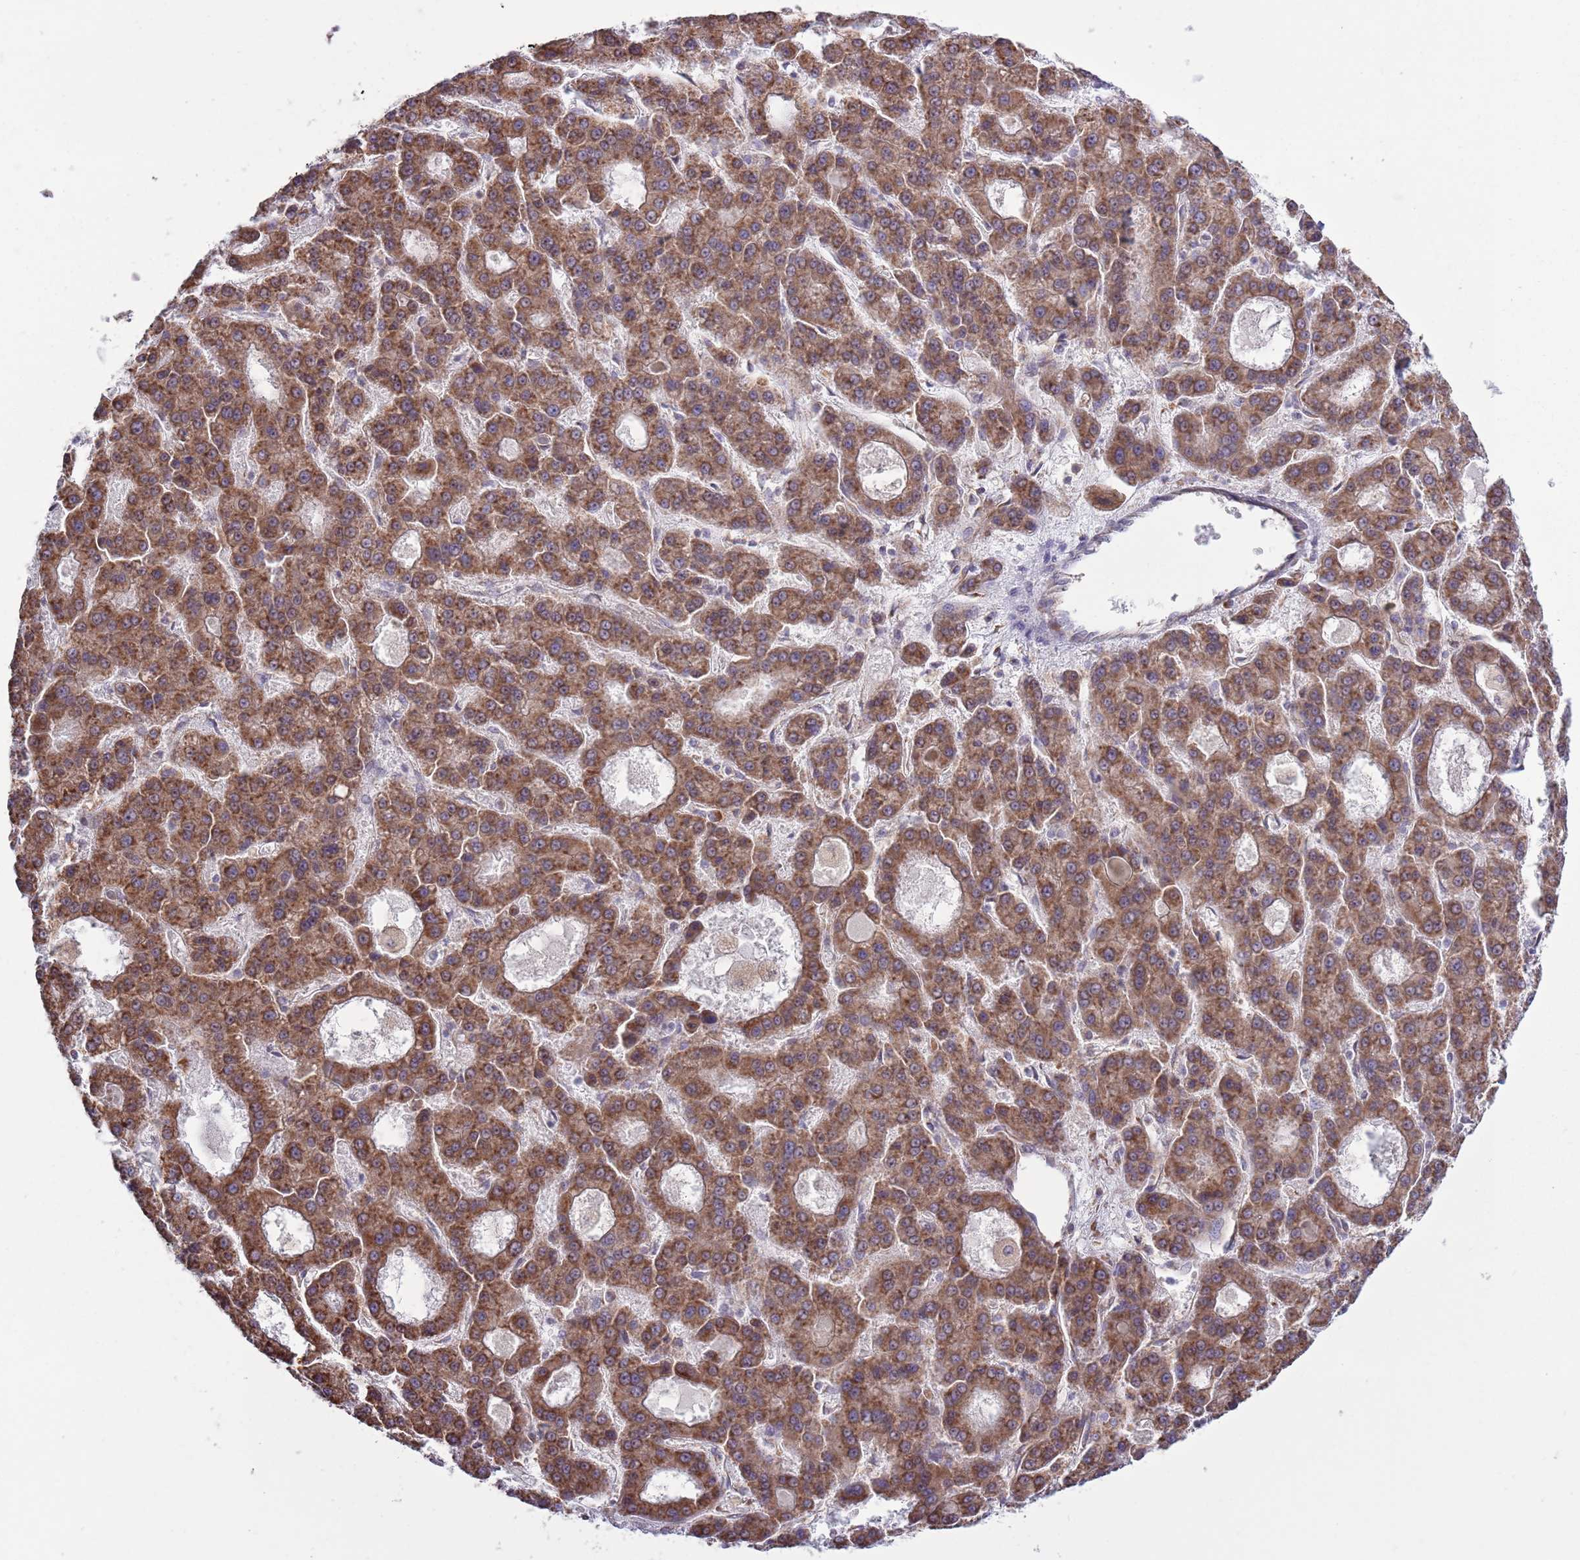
{"staining": {"intensity": "strong", "quantity": ">75%", "location": "cytoplasmic/membranous"}, "tissue": "liver cancer", "cell_type": "Tumor cells", "image_type": "cancer", "snomed": [{"axis": "morphology", "description": "Carcinoma, Hepatocellular, NOS"}, {"axis": "topography", "description": "Liver"}], "caption": "Protein staining by IHC reveals strong cytoplasmic/membranous positivity in about >75% of tumor cells in hepatocellular carcinoma (liver). The staining is performed using DAB (3,3'-diaminobenzidine) brown chromogen to label protein expression. The nuclei are counter-stained blue using hematoxylin.", "gene": "RPL17-C18orf32", "patient": {"sex": "male", "age": 70}}